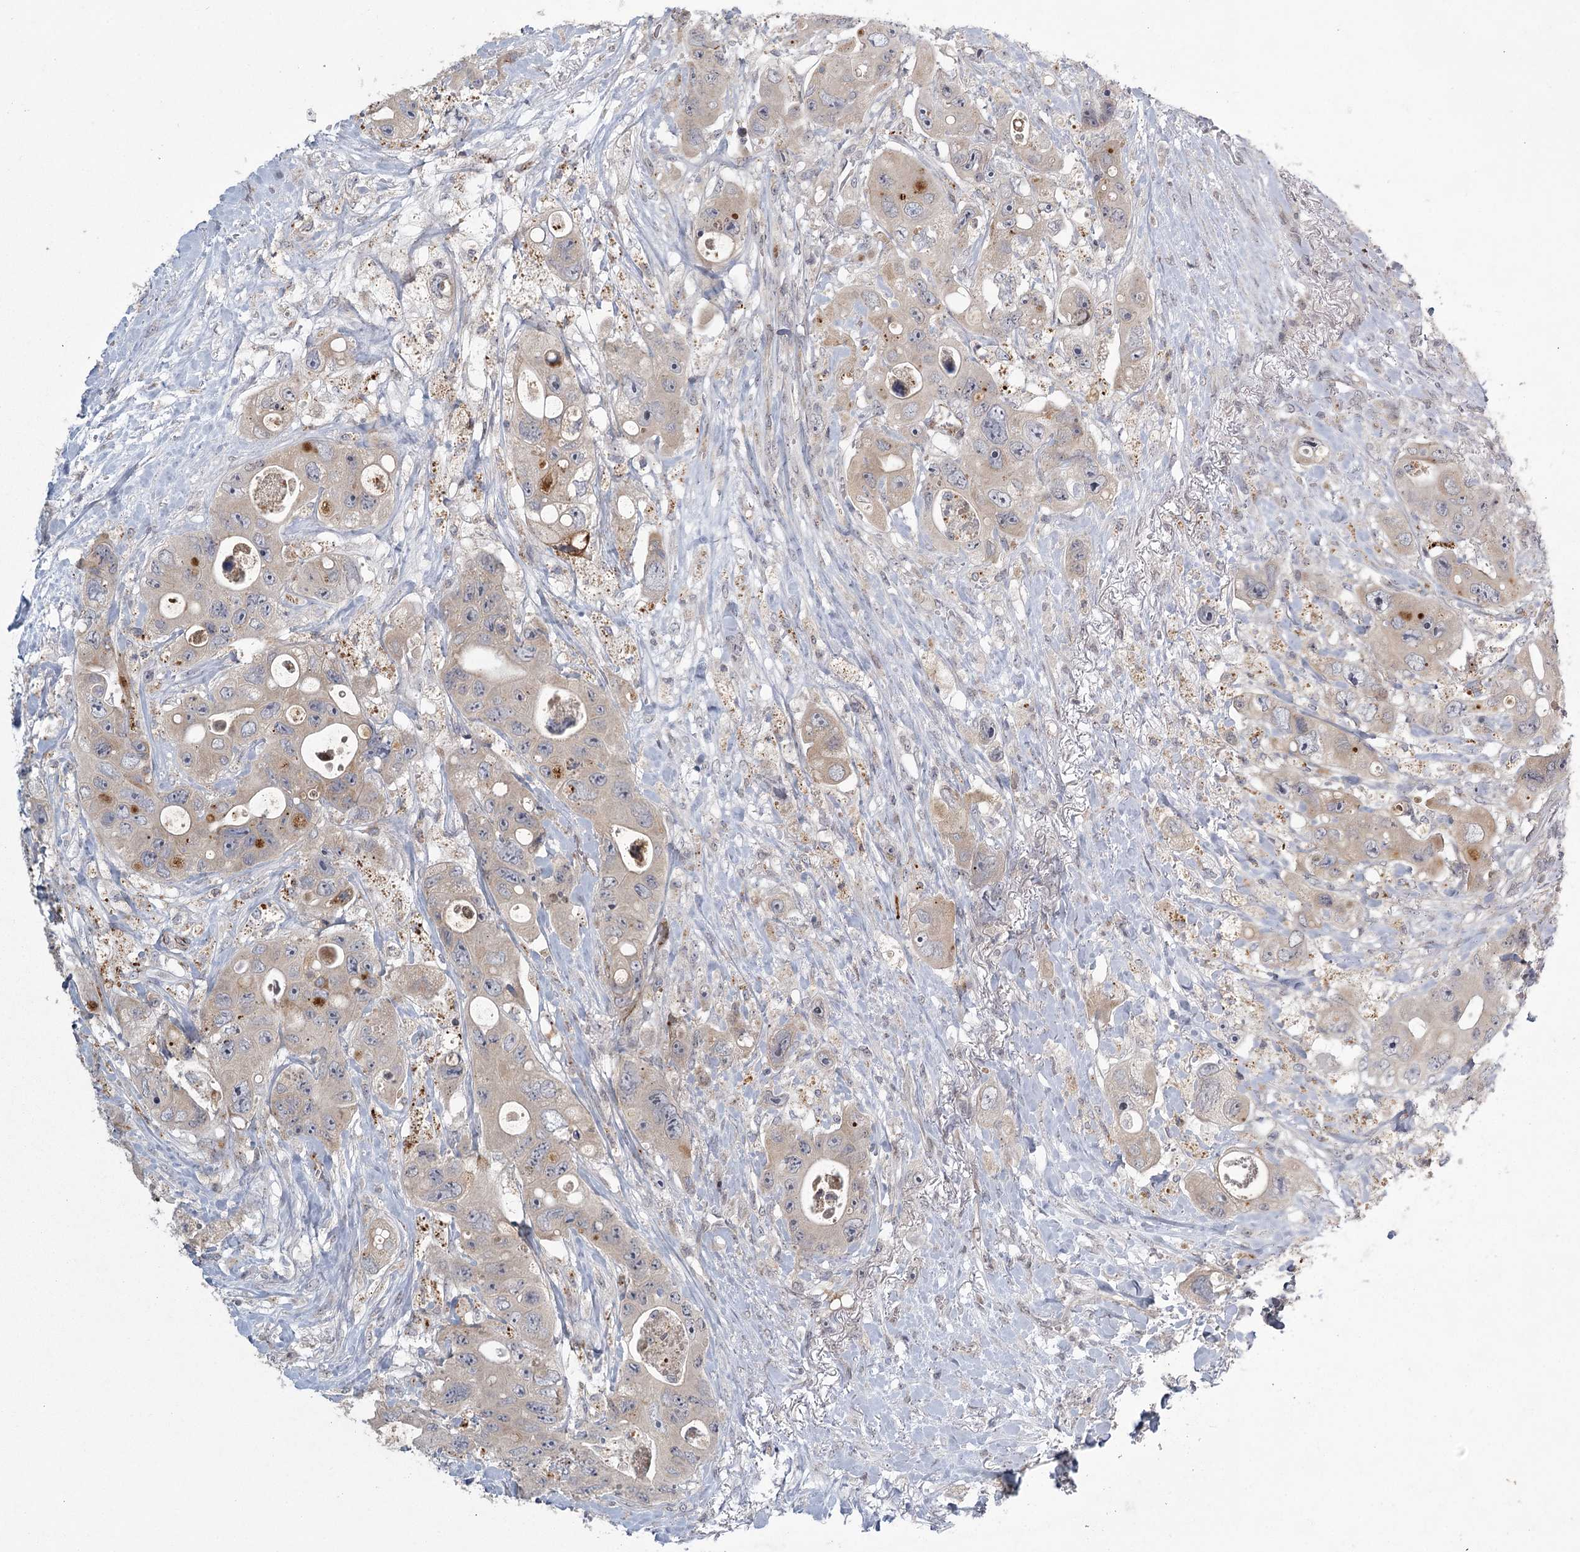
{"staining": {"intensity": "weak", "quantity": "25%-75%", "location": "cytoplasmic/membranous"}, "tissue": "colorectal cancer", "cell_type": "Tumor cells", "image_type": "cancer", "snomed": [{"axis": "morphology", "description": "Adenocarcinoma, NOS"}, {"axis": "topography", "description": "Colon"}], "caption": "Colorectal cancer (adenocarcinoma) stained with immunohistochemistry (IHC) demonstrates weak cytoplasmic/membranous staining in approximately 25%-75% of tumor cells.", "gene": "MEPE", "patient": {"sex": "female", "age": 46}}